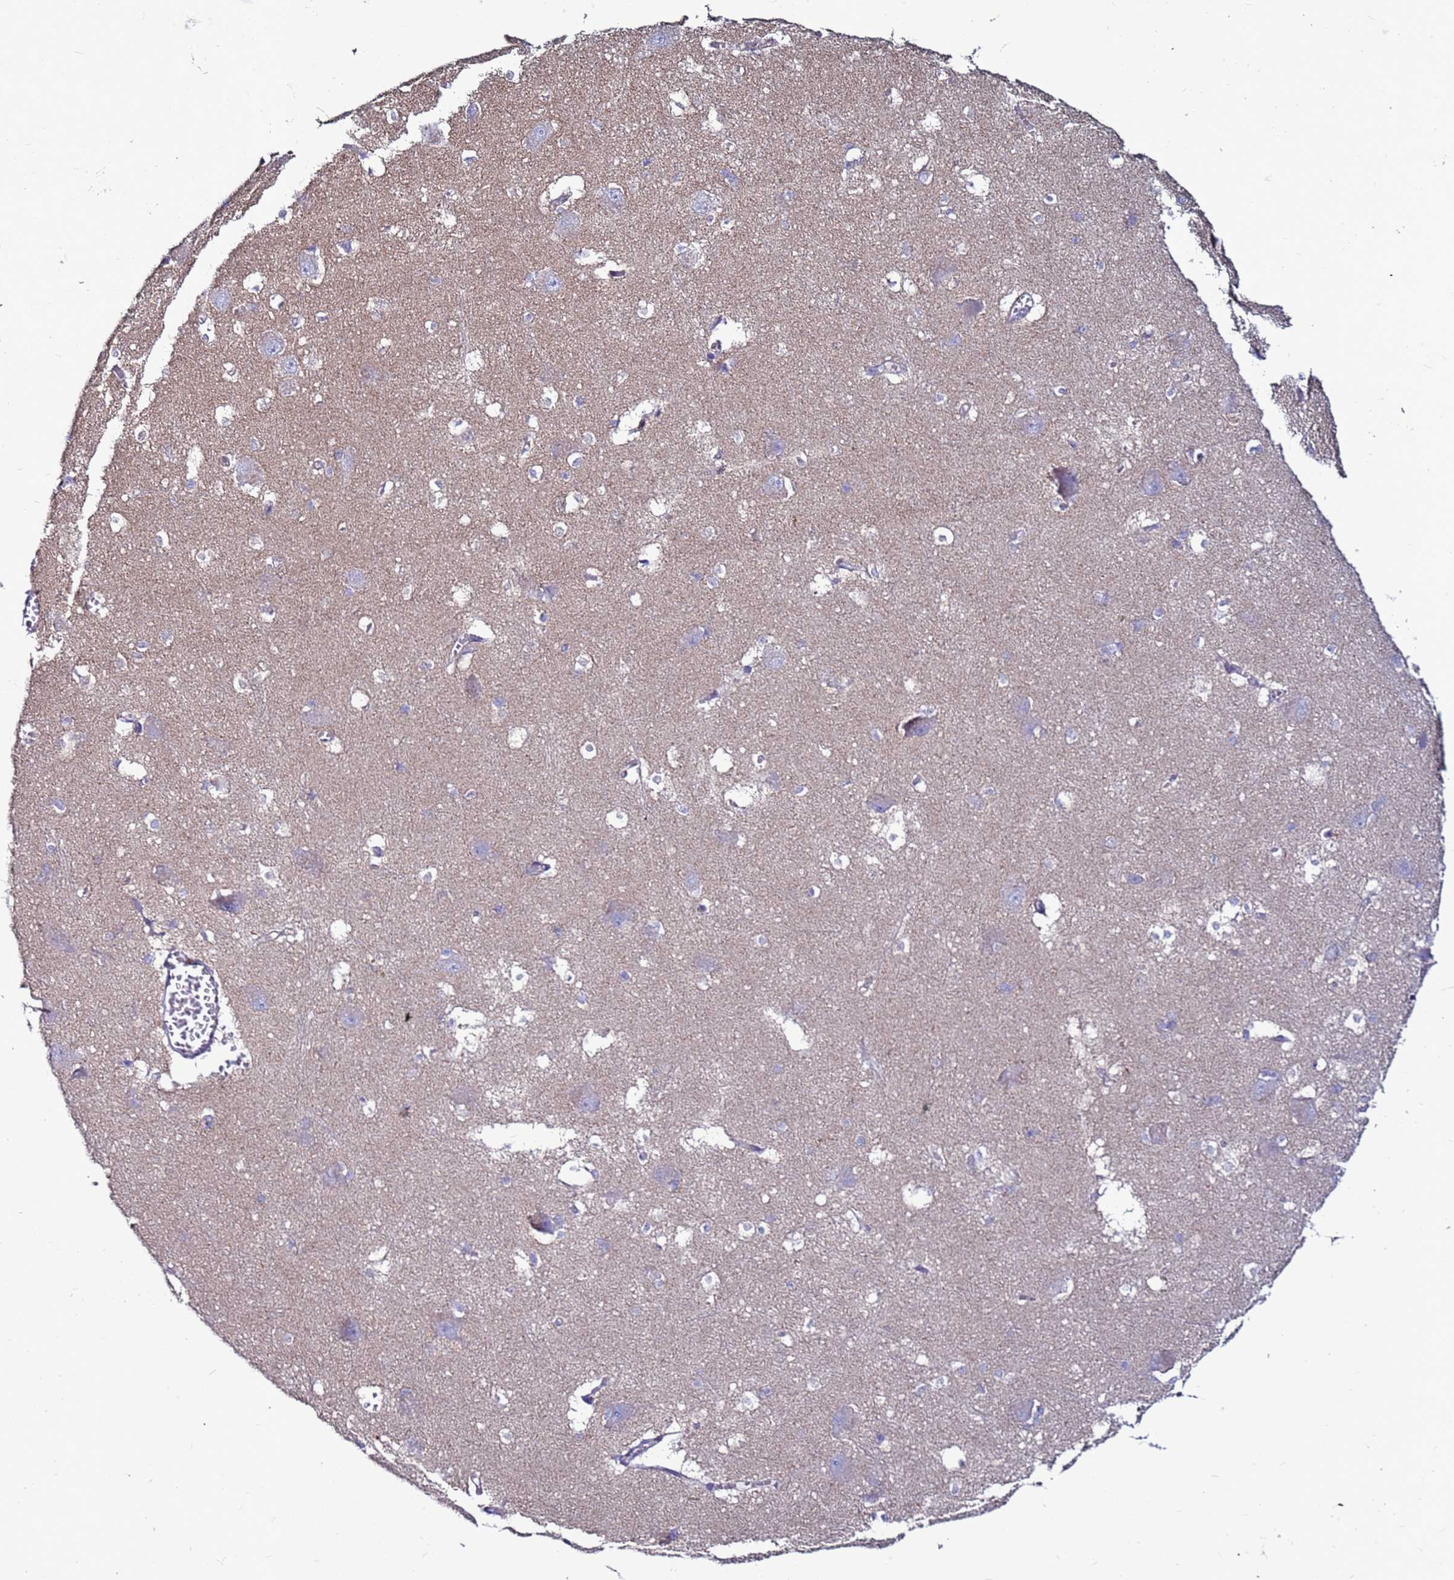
{"staining": {"intensity": "weak", "quantity": "<25%", "location": "cytoplasmic/membranous"}, "tissue": "caudate", "cell_type": "Glial cells", "image_type": "normal", "snomed": [{"axis": "morphology", "description": "Normal tissue, NOS"}, {"axis": "topography", "description": "Lateral ventricle wall"}], "caption": "Photomicrograph shows no significant protein expression in glial cells of benign caudate. Nuclei are stained in blue.", "gene": "NRN1L", "patient": {"sex": "male", "age": 37}}